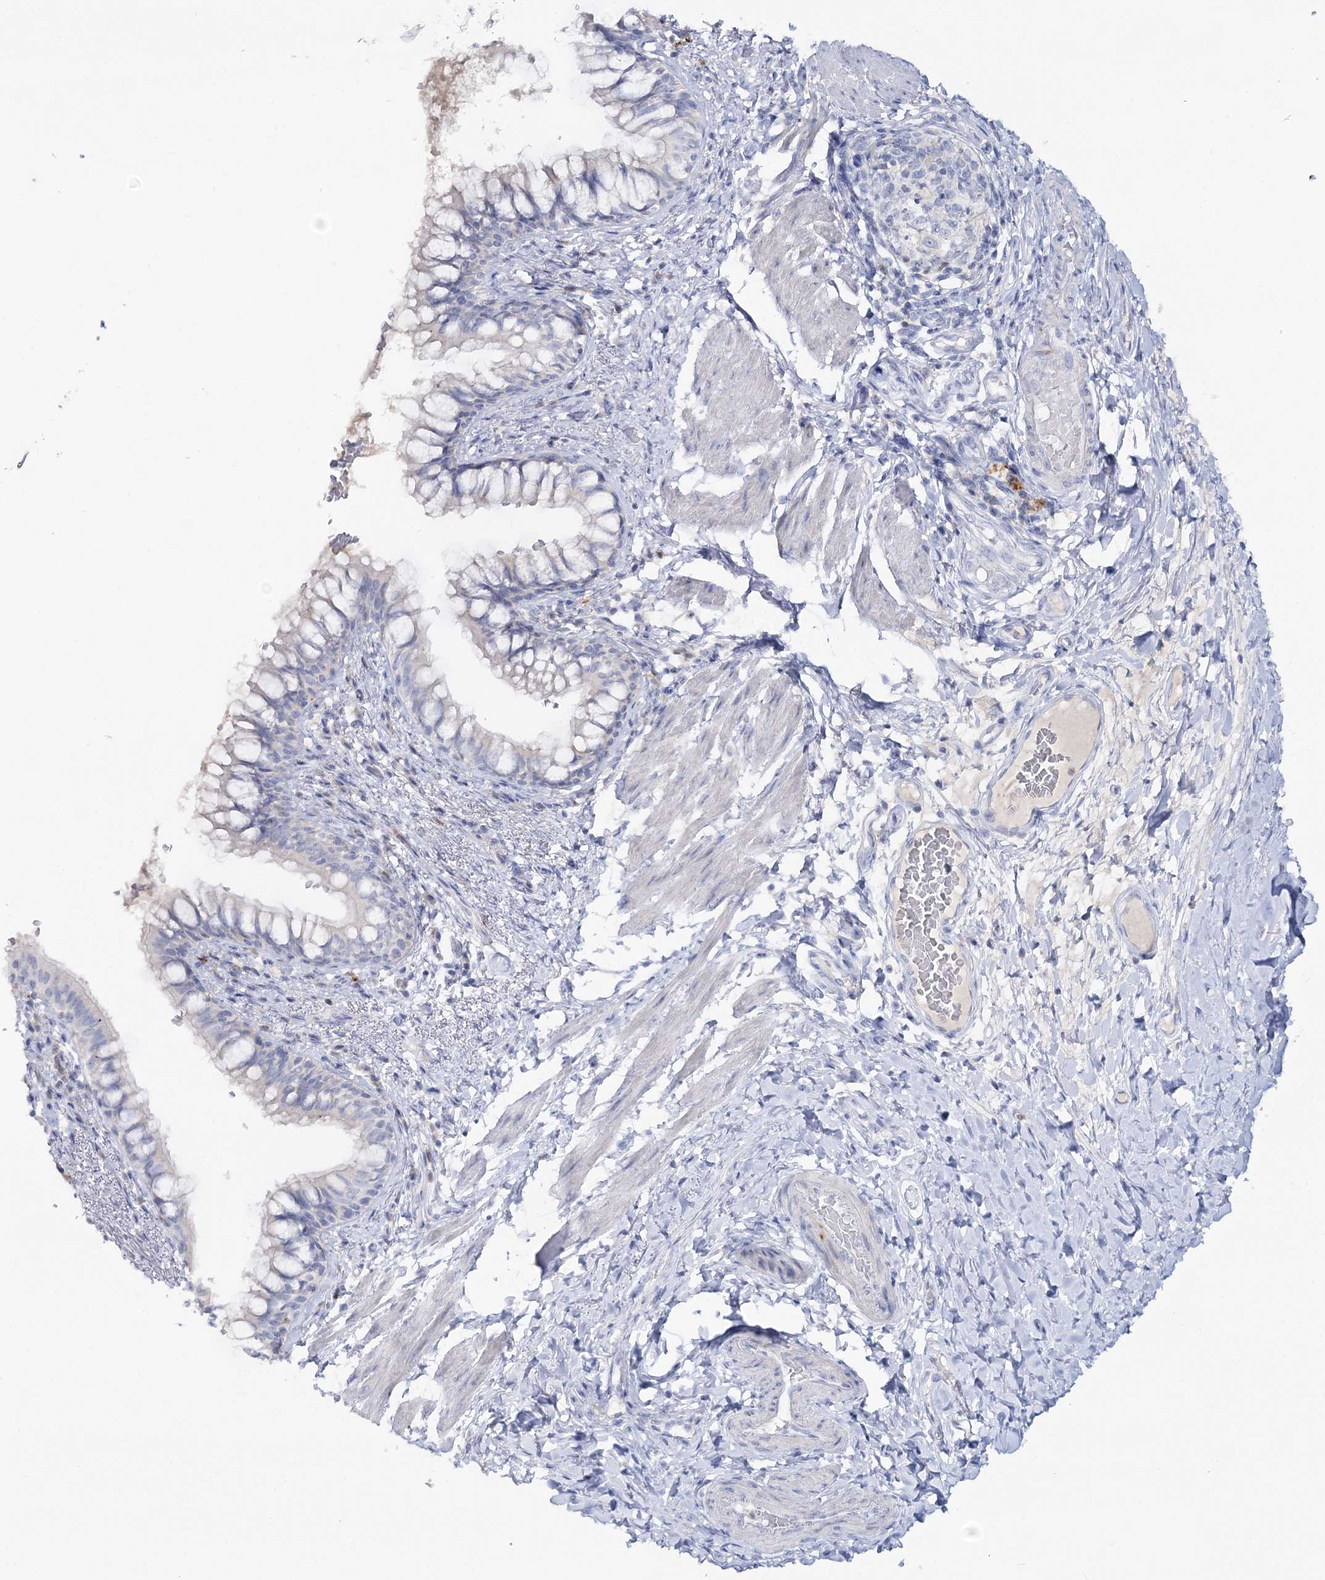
{"staining": {"intensity": "negative", "quantity": "none", "location": "none"}, "tissue": "bronchus", "cell_type": "Respiratory epithelial cells", "image_type": "normal", "snomed": [{"axis": "morphology", "description": "Normal tissue, NOS"}, {"axis": "topography", "description": "Cartilage tissue"}, {"axis": "topography", "description": "Bronchus"}], "caption": "Bronchus was stained to show a protein in brown. There is no significant positivity in respiratory epithelial cells. (IHC, brightfield microscopy, high magnification).", "gene": "WDSUB1", "patient": {"sex": "female", "age": 36}}